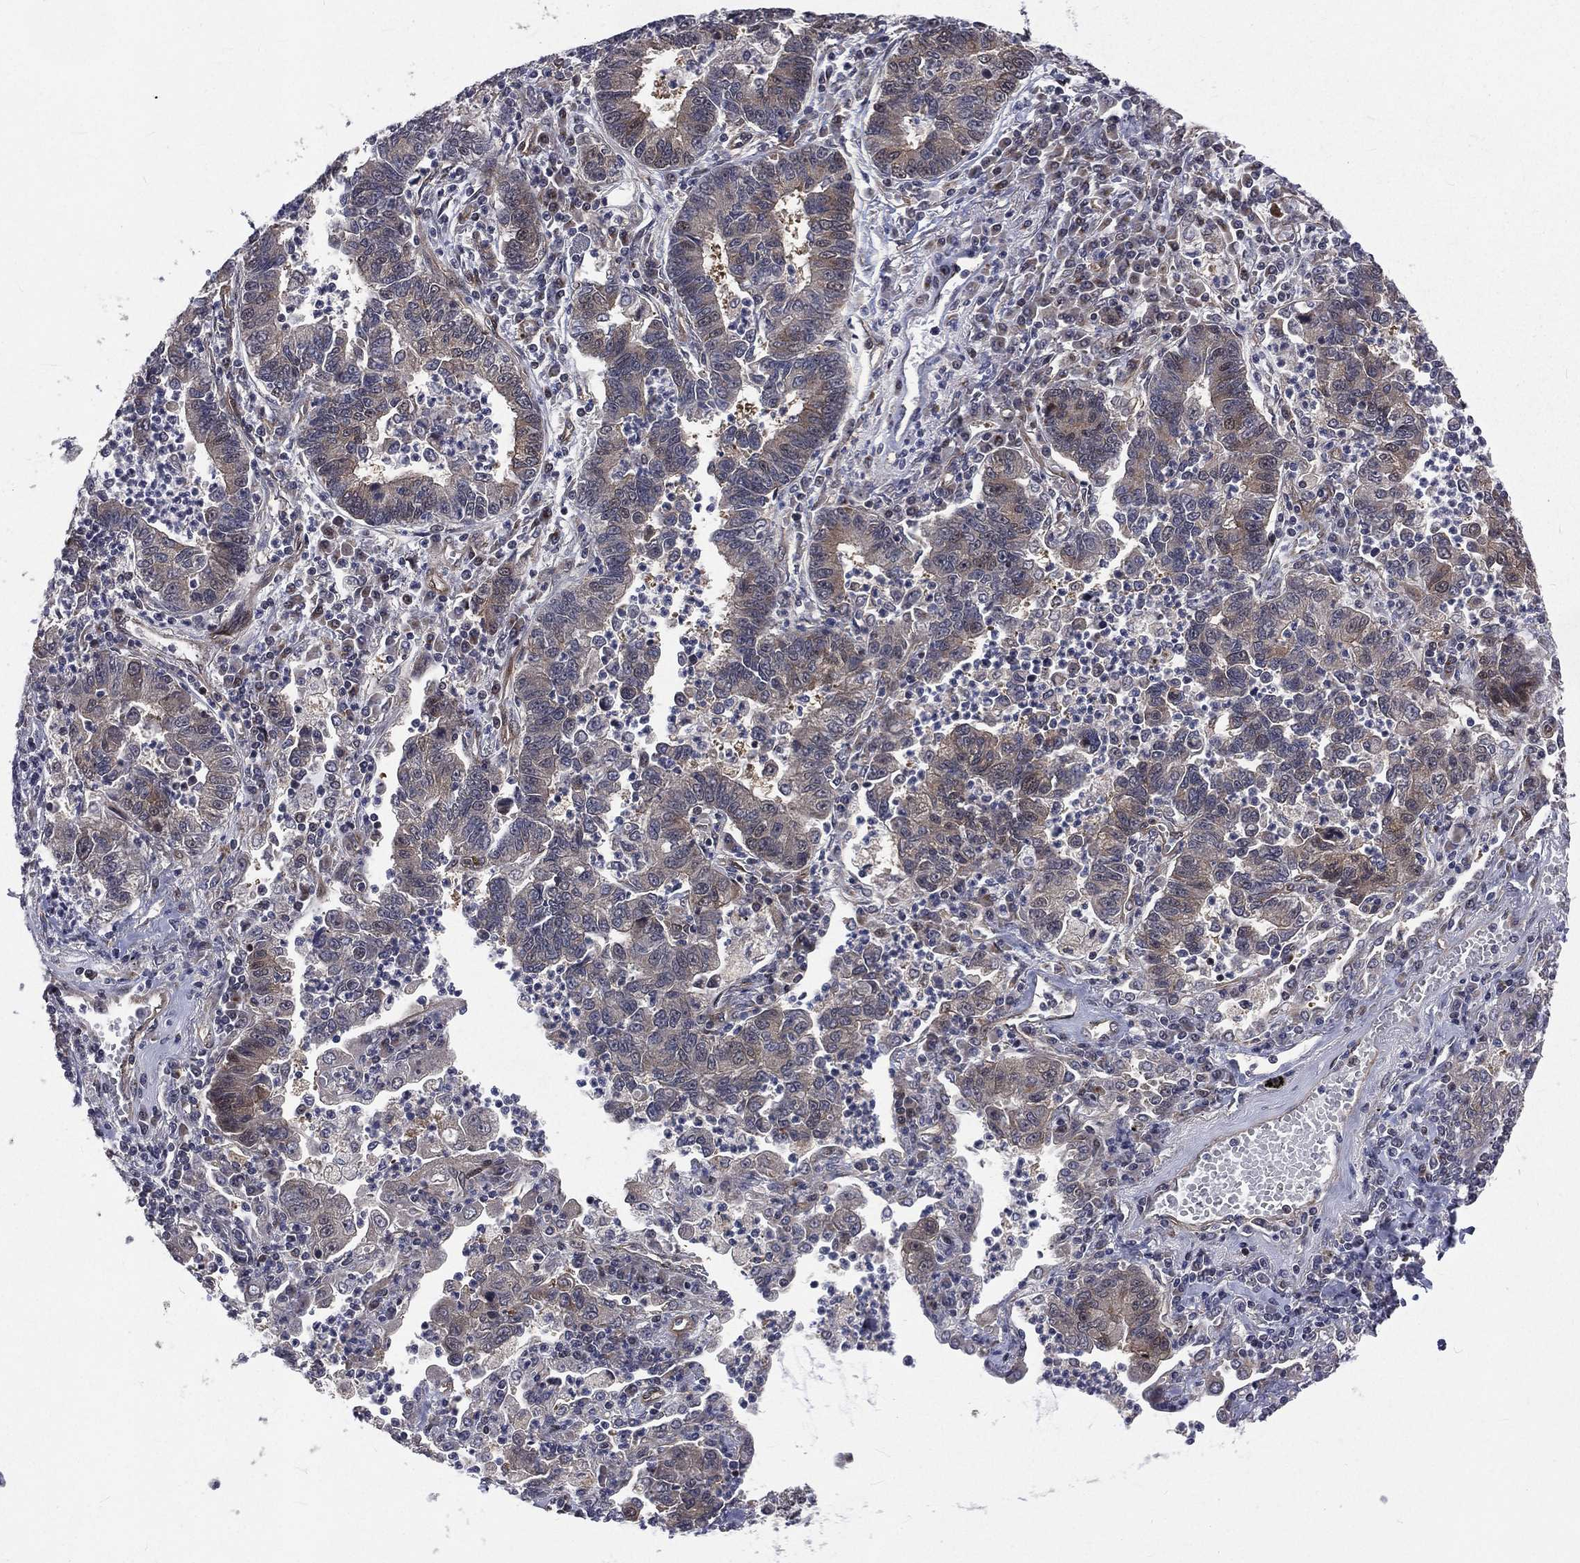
{"staining": {"intensity": "weak", "quantity": "<25%", "location": "cytoplasmic/membranous"}, "tissue": "lung cancer", "cell_type": "Tumor cells", "image_type": "cancer", "snomed": [{"axis": "morphology", "description": "Adenocarcinoma, NOS"}, {"axis": "topography", "description": "Lung"}], "caption": "Lung cancer (adenocarcinoma) was stained to show a protein in brown. There is no significant staining in tumor cells. (Immunohistochemistry (ihc), brightfield microscopy, high magnification).", "gene": "ARL3", "patient": {"sex": "female", "age": 57}}